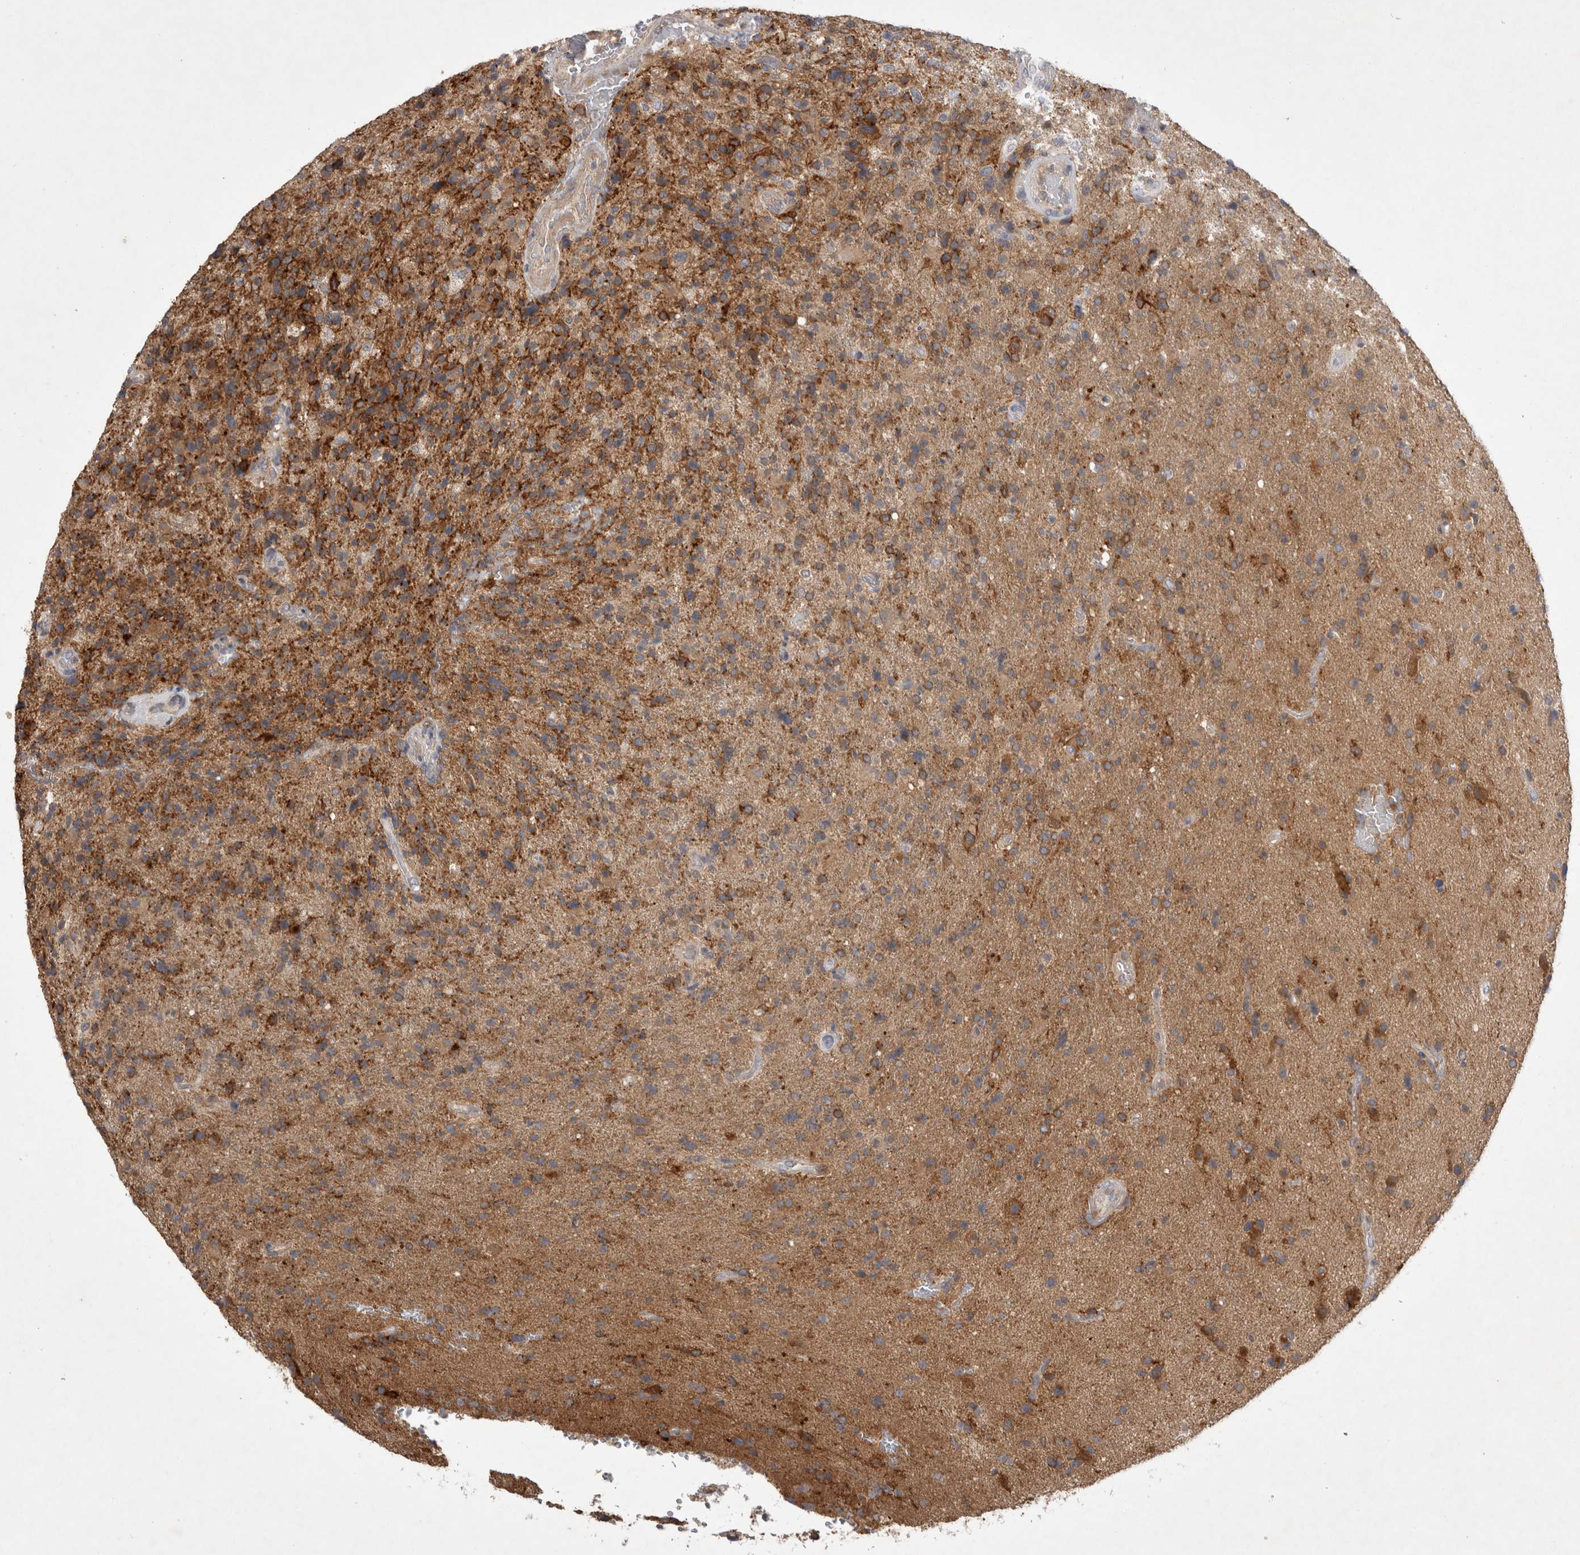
{"staining": {"intensity": "weak", "quantity": ">75%", "location": "cytoplasmic/membranous"}, "tissue": "glioma", "cell_type": "Tumor cells", "image_type": "cancer", "snomed": [{"axis": "morphology", "description": "Glioma, malignant, High grade"}, {"axis": "topography", "description": "Brain"}], "caption": "Human glioma stained for a protein (brown) exhibits weak cytoplasmic/membranous positive positivity in about >75% of tumor cells.", "gene": "SRD5A3", "patient": {"sex": "male", "age": 72}}